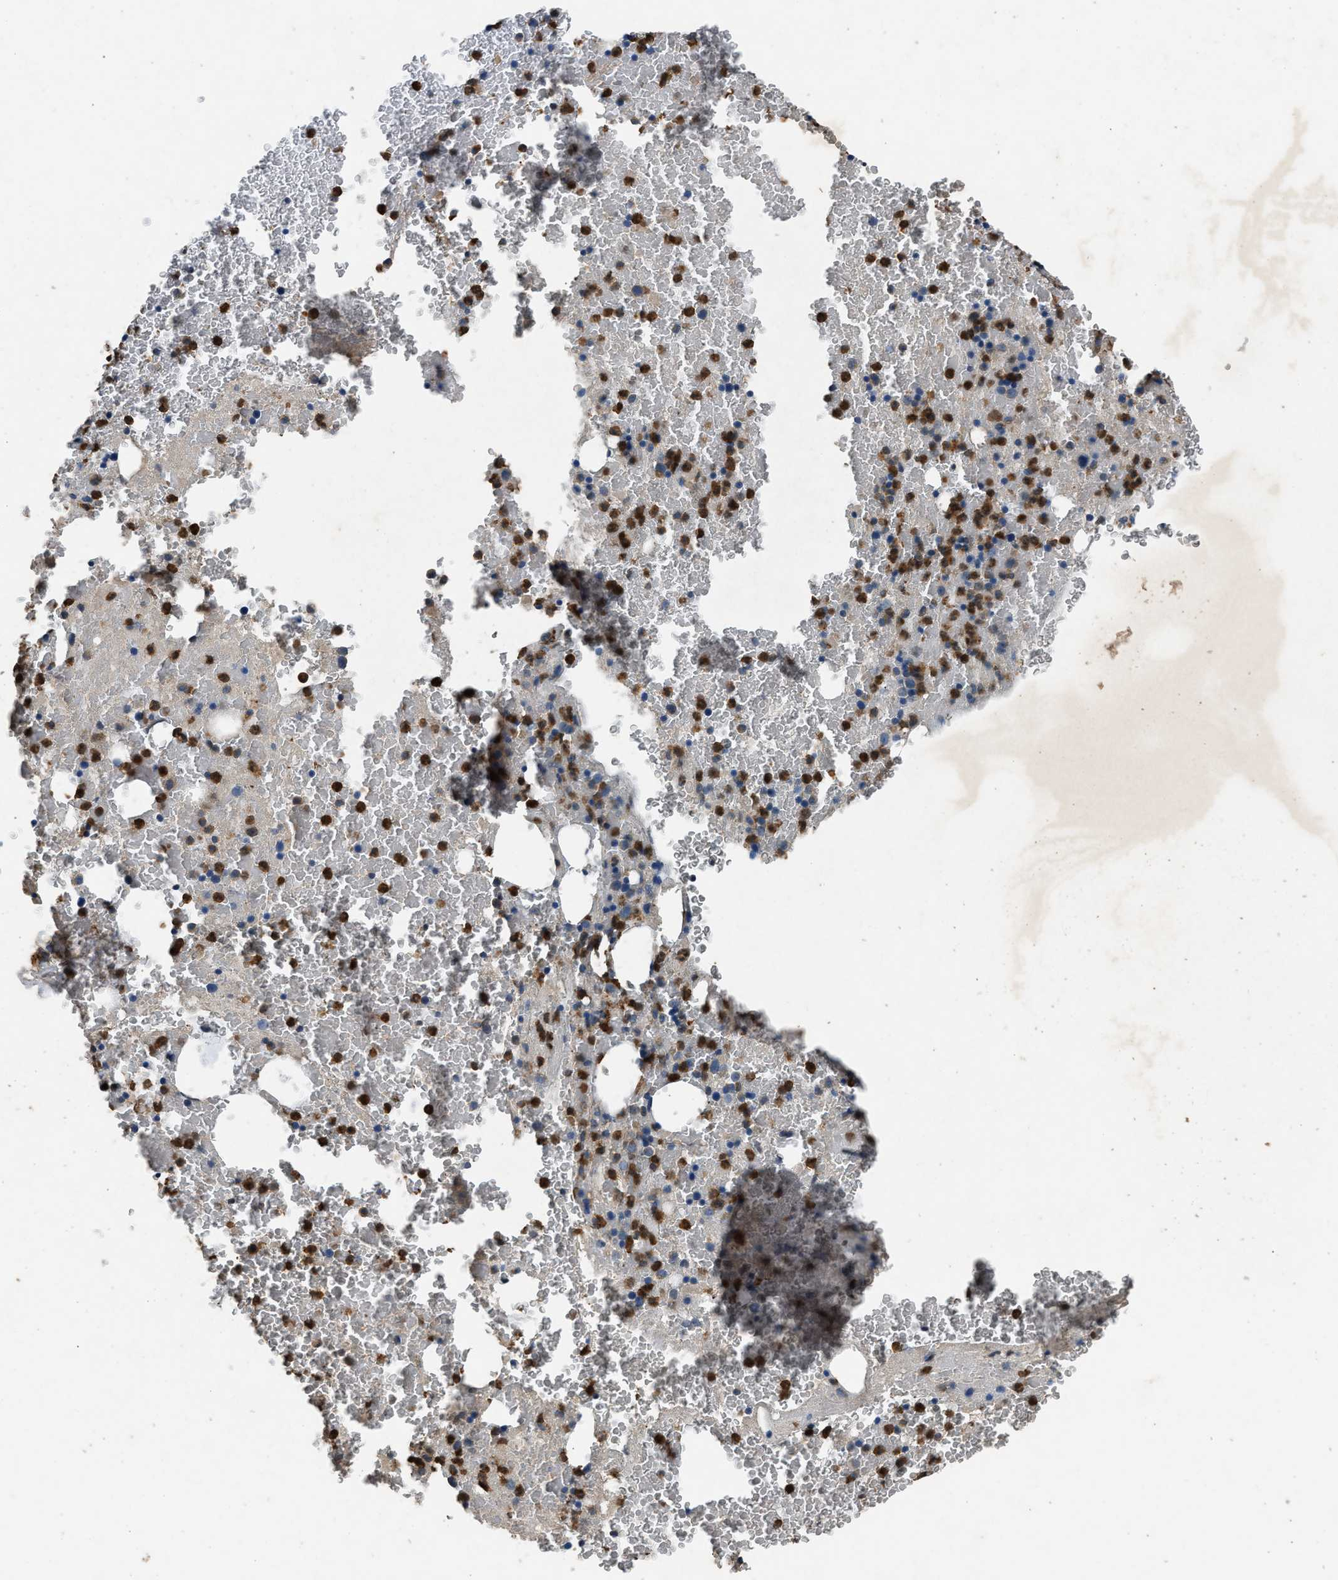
{"staining": {"intensity": "moderate", "quantity": ">75%", "location": "cytoplasmic/membranous,nuclear"}, "tissue": "bone marrow", "cell_type": "Hematopoietic cells", "image_type": "normal", "snomed": [{"axis": "morphology", "description": "Normal tissue, NOS"}, {"axis": "morphology", "description": "Inflammation, NOS"}, {"axis": "topography", "description": "Bone marrow"}], "caption": "Immunohistochemical staining of benign bone marrow displays medium levels of moderate cytoplasmic/membranous,nuclear expression in about >75% of hematopoietic cells.", "gene": "PPID", "patient": {"sex": "male", "age": 47}}